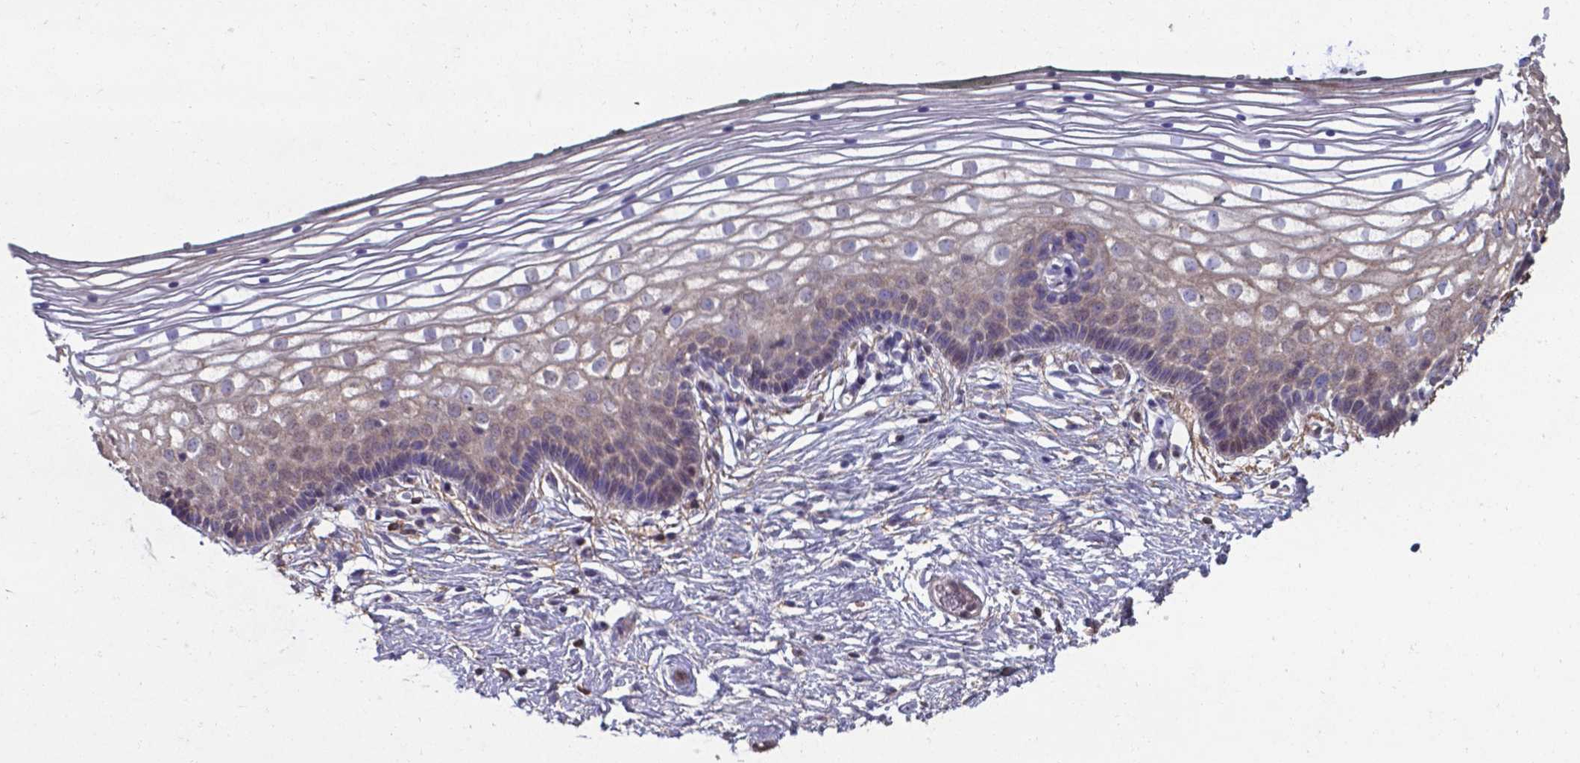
{"staining": {"intensity": "weak", "quantity": ">75%", "location": "cytoplasmic/membranous"}, "tissue": "vagina", "cell_type": "Squamous epithelial cells", "image_type": "normal", "snomed": [{"axis": "morphology", "description": "Normal tissue, NOS"}, {"axis": "topography", "description": "Vagina"}], "caption": "High-magnification brightfield microscopy of benign vagina stained with DAB (3,3'-diaminobenzidine) (brown) and counterstained with hematoxylin (blue). squamous epithelial cells exhibit weak cytoplasmic/membranous positivity is seen in about>75% of cells. The protein of interest is shown in brown color, while the nuclei are stained blue.", "gene": "SERPINA1", "patient": {"sex": "female", "age": 36}}